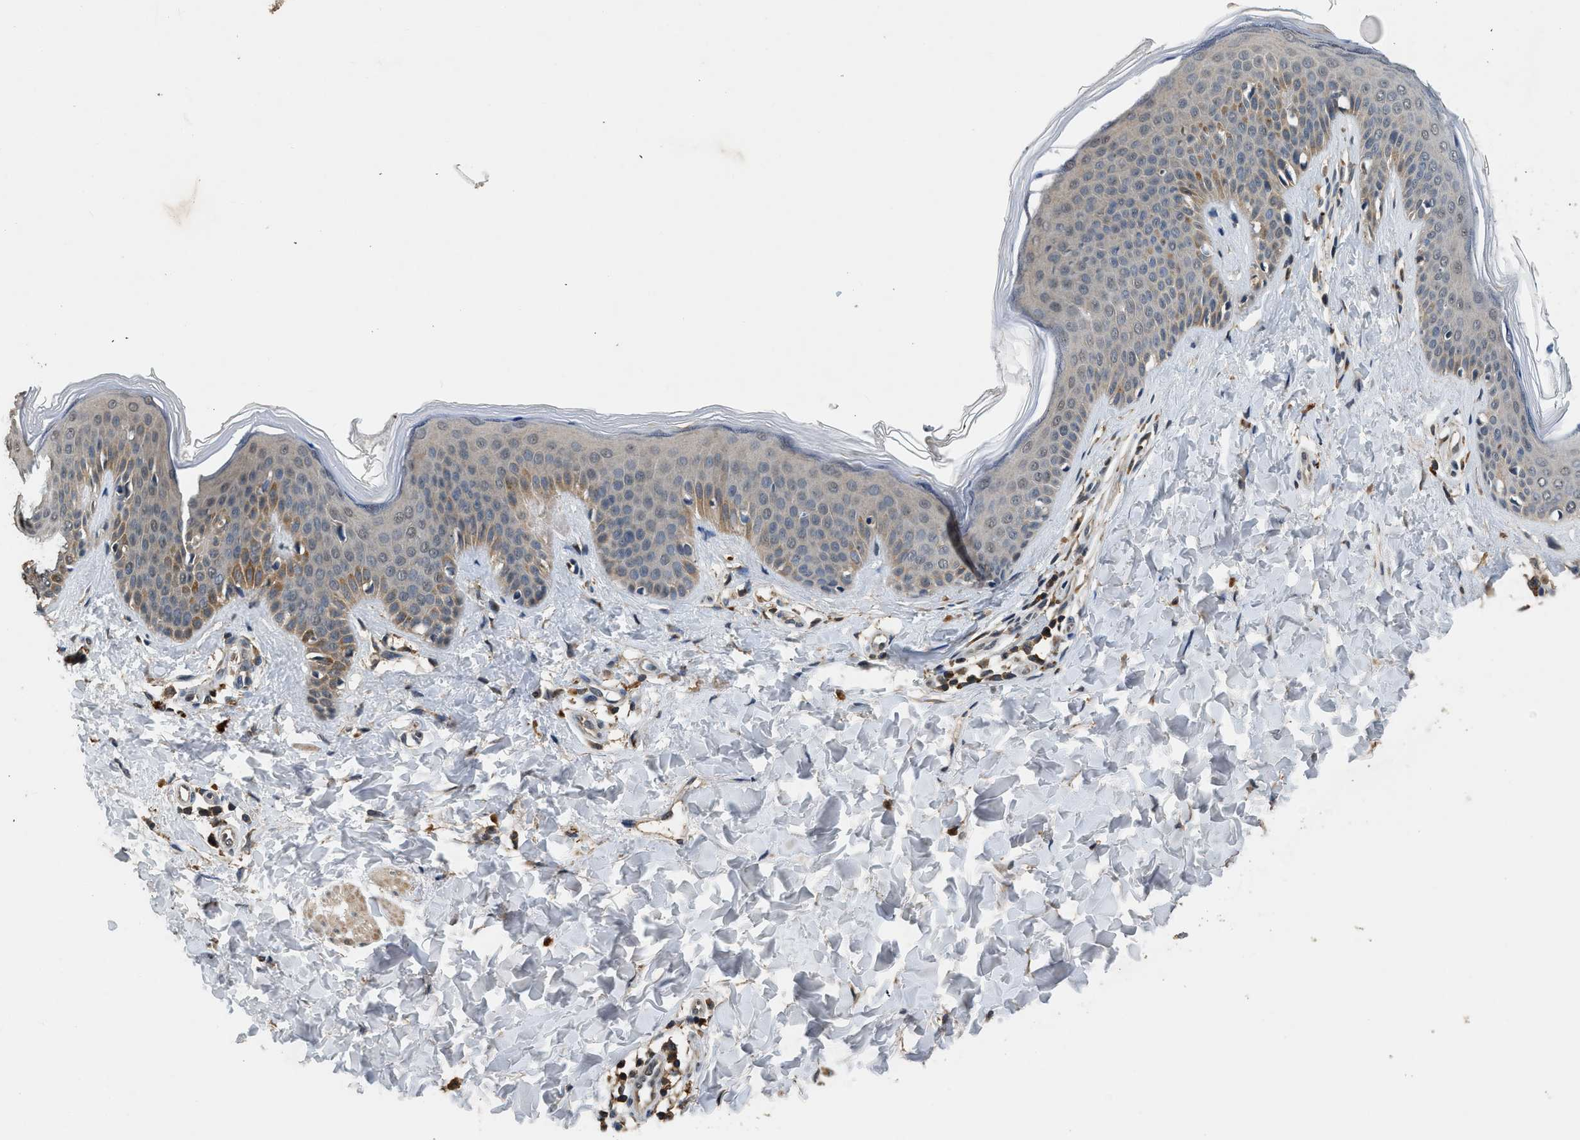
{"staining": {"intensity": "weak", "quantity": ">75%", "location": "cytoplasmic/membranous"}, "tissue": "skin", "cell_type": "Fibroblasts", "image_type": "normal", "snomed": [{"axis": "morphology", "description": "Normal tissue, NOS"}, {"axis": "topography", "description": "Skin"}], "caption": "A low amount of weak cytoplasmic/membranous expression is identified in approximately >75% of fibroblasts in unremarkable skin. The protein is stained brown, and the nuclei are stained in blue (DAB IHC with brightfield microscopy, high magnification).", "gene": "SLC15A4", "patient": {"sex": "female", "age": 17}}